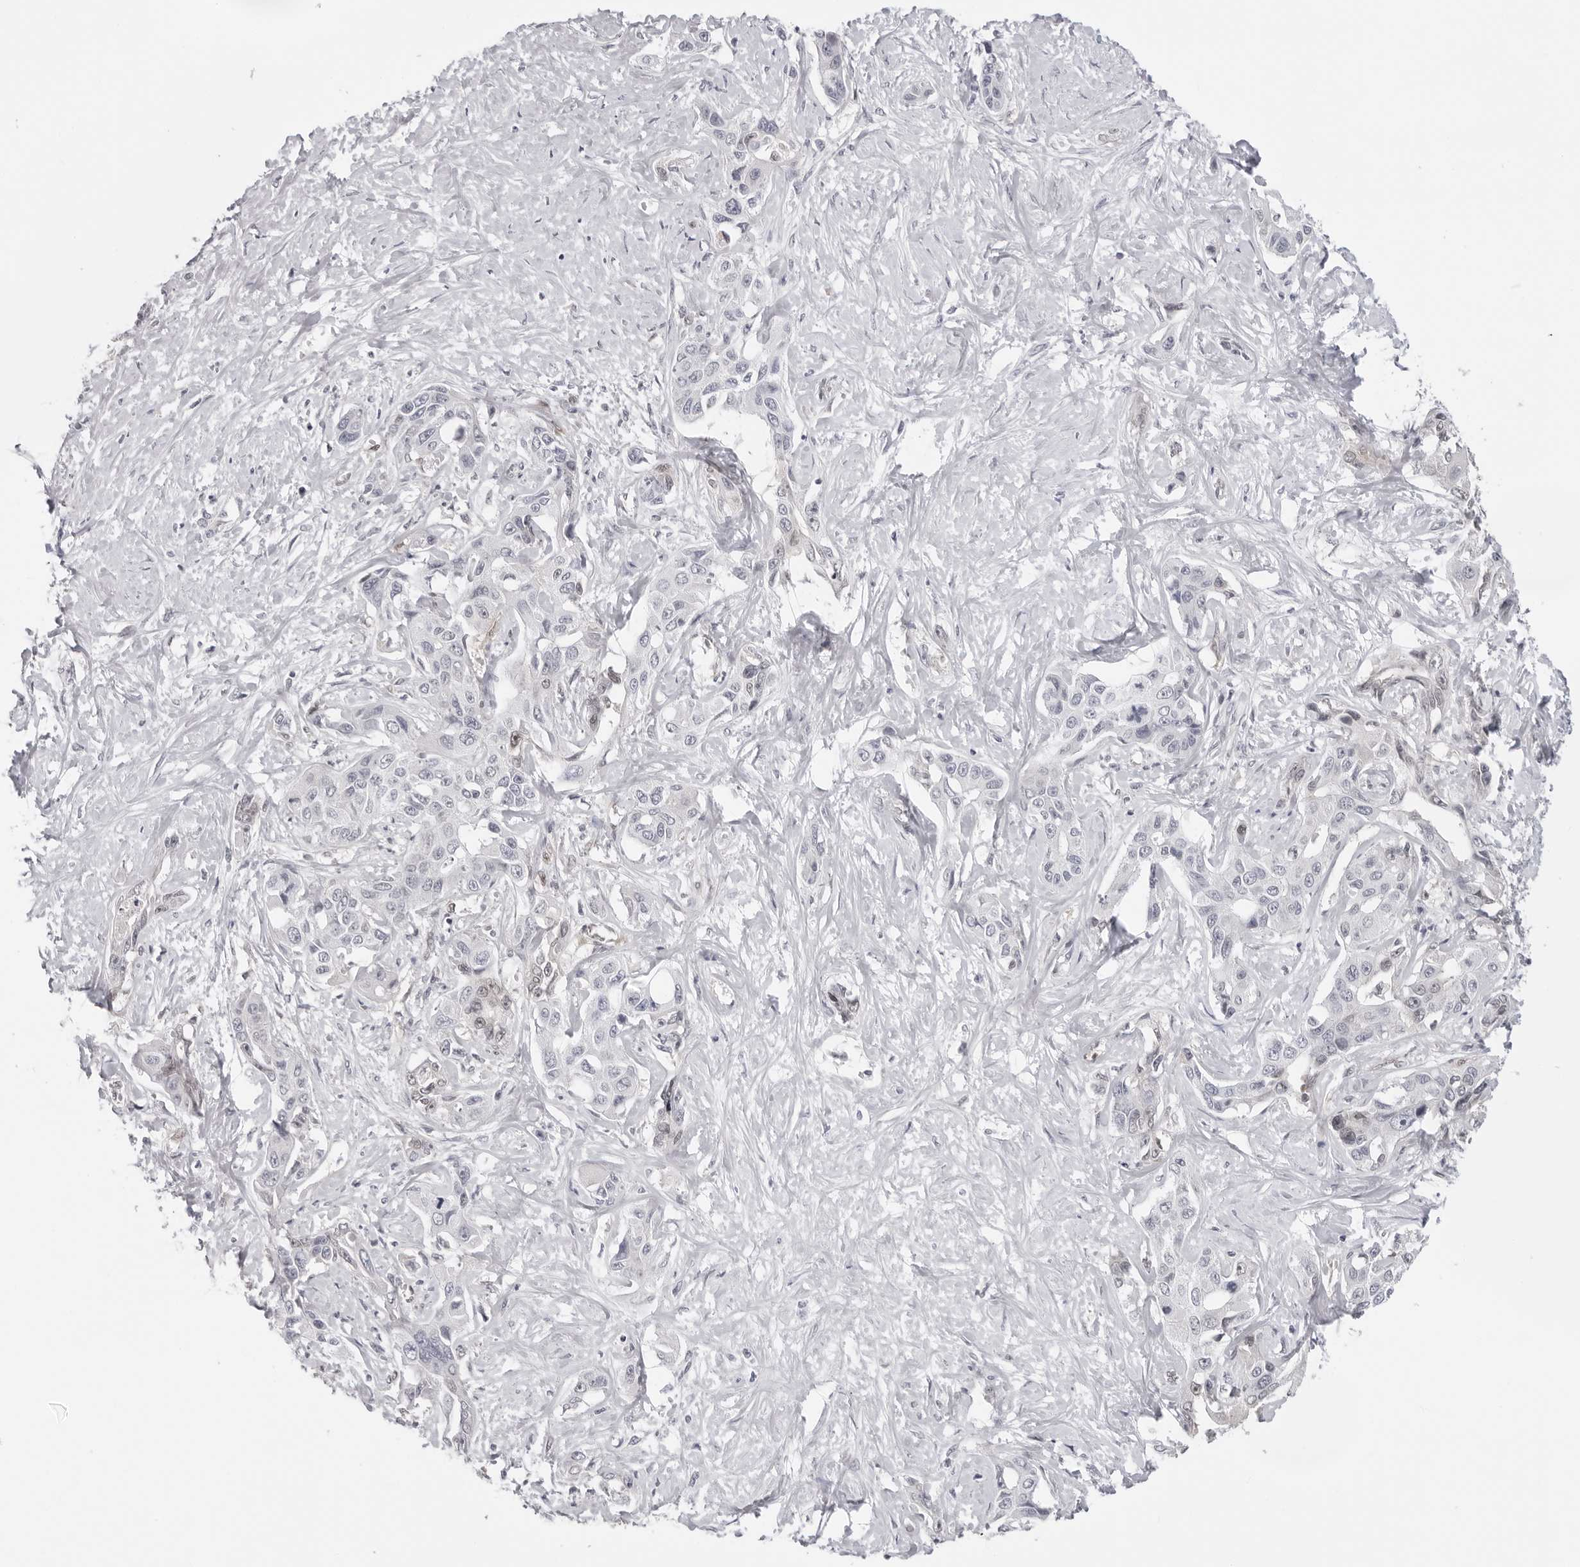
{"staining": {"intensity": "negative", "quantity": "none", "location": "none"}, "tissue": "liver cancer", "cell_type": "Tumor cells", "image_type": "cancer", "snomed": [{"axis": "morphology", "description": "Cholangiocarcinoma"}, {"axis": "topography", "description": "Liver"}], "caption": "DAB immunohistochemical staining of human liver cancer (cholangiocarcinoma) displays no significant staining in tumor cells.", "gene": "CASP7", "patient": {"sex": "male", "age": 59}}